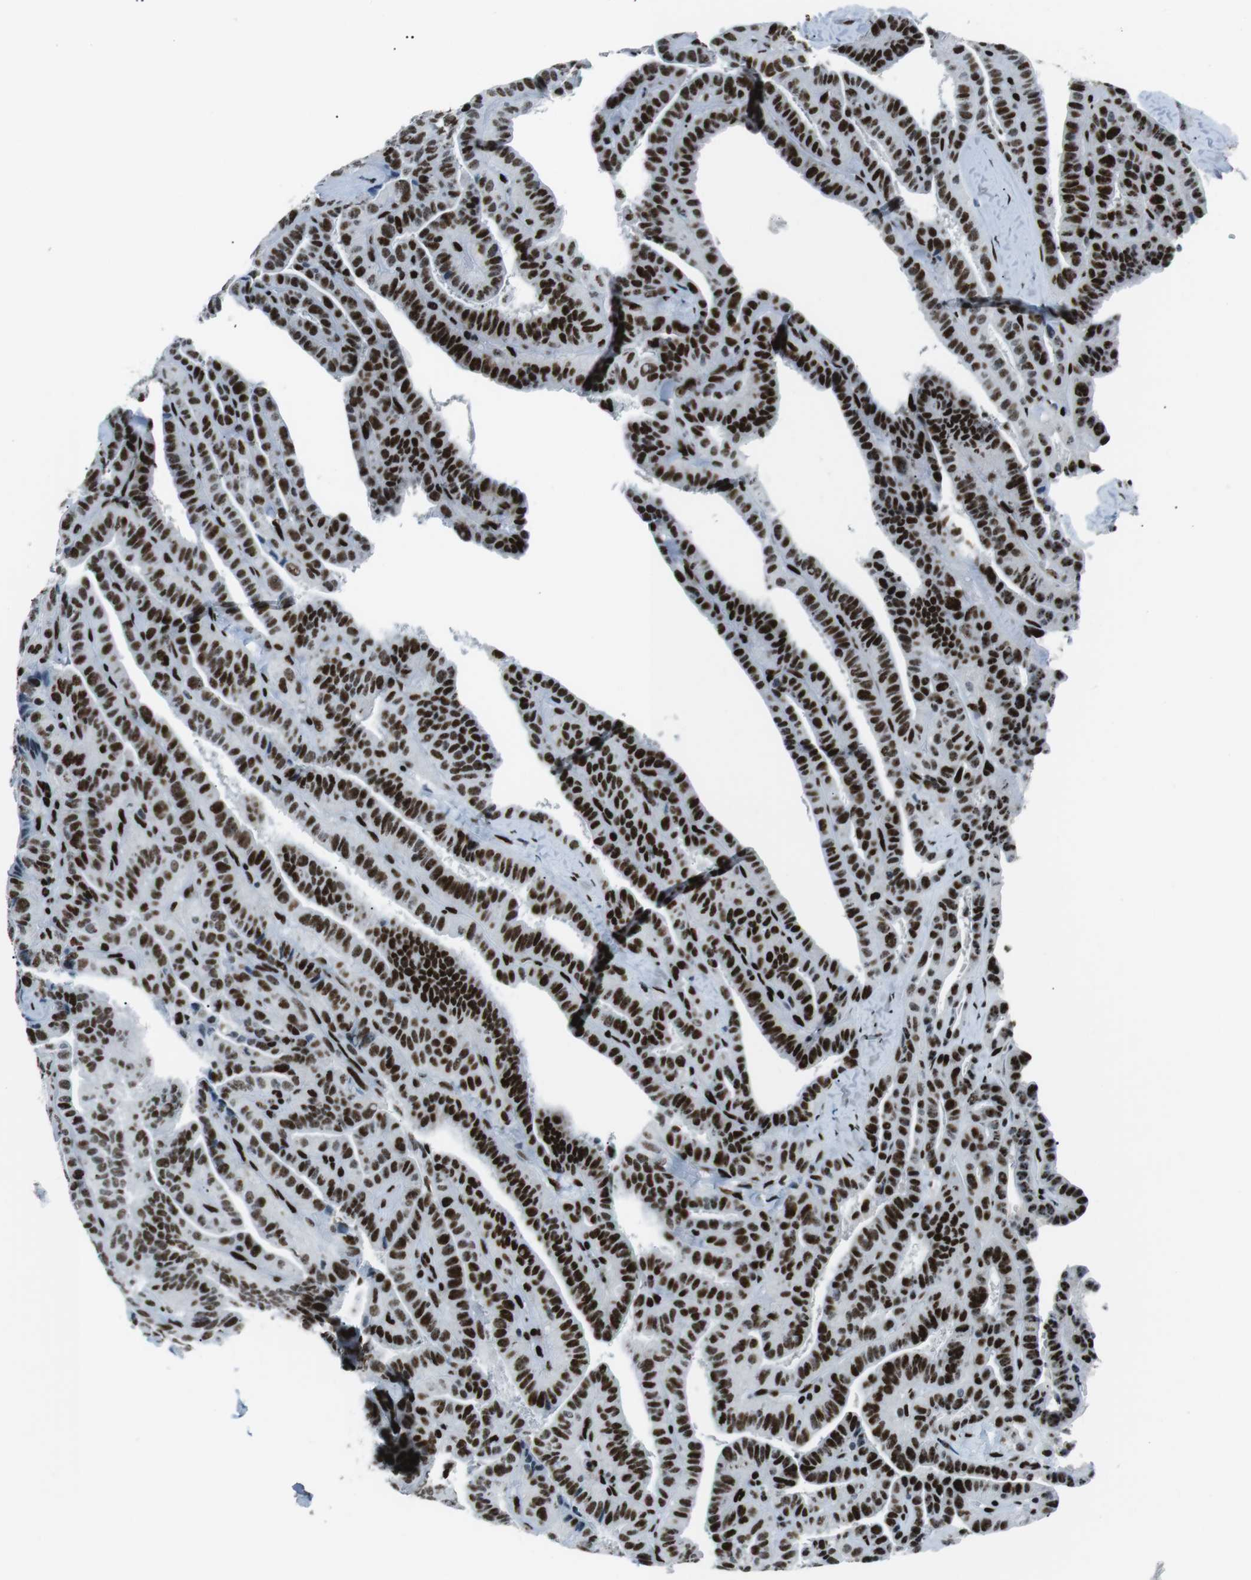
{"staining": {"intensity": "strong", "quantity": ">75%", "location": "nuclear"}, "tissue": "thyroid cancer", "cell_type": "Tumor cells", "image_type": "cancer", "snomed": [{"axis": "morphology", "description": "Papillary adenocarcinoma, NOS"}, {"axis": "topography", "description": "Thyroid gland"}], "caption": "This is an image of immunohistochemistry (IHC) staining of thyroid cancer, which shows strong expression in the nuclear of tumor cells.", "gene": "PML", "patient": {"sex": "male", "age": 77}}